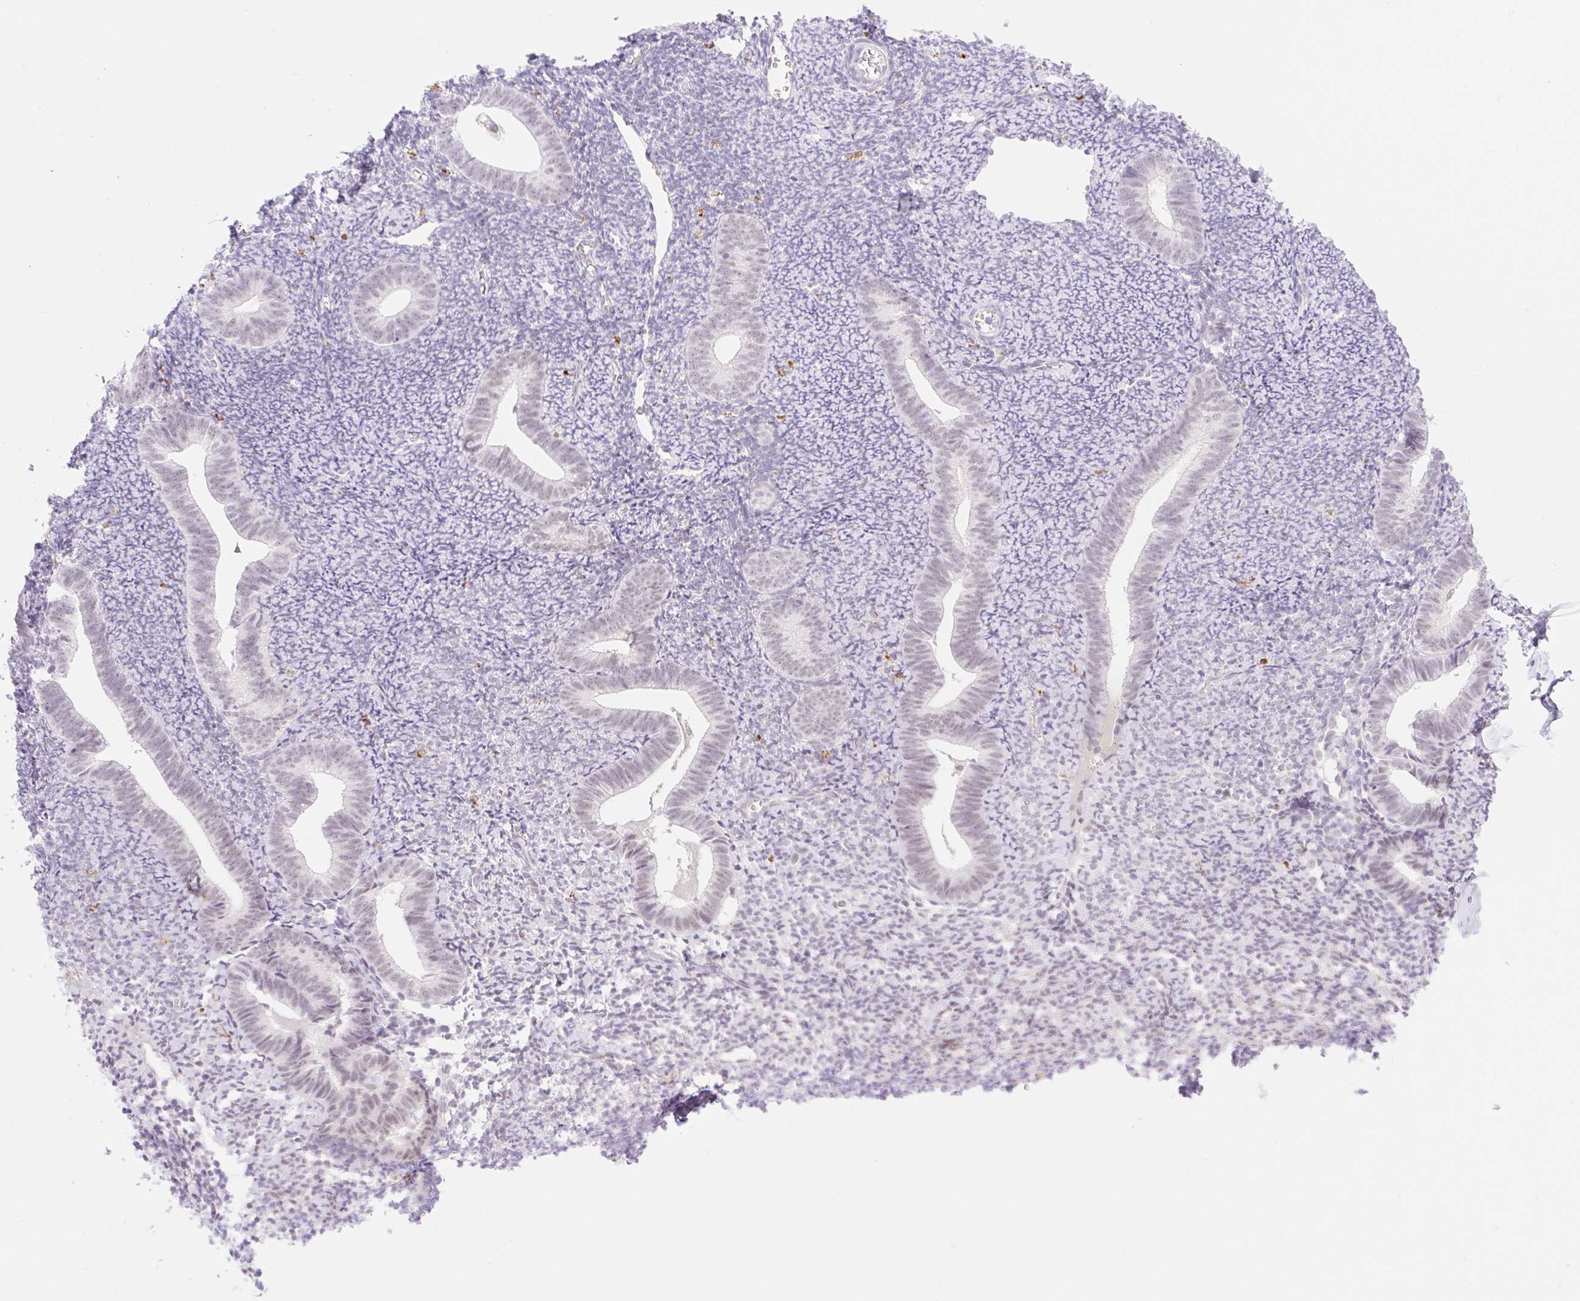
{"staining": {"intensity": "weak", "quantity": "25%-75%", "location": "nuclear"}, "tissue": "endometrium", "cell_type": "Cells in endometrial stroma", "image_type": "normal", "snomed": [{"axis": "morphology", "description": "Normal tissue, NOS"}, {"axis": "topography", "description": "Endometrium"}], "caption": "Immunohistochemical staining of unremarkable human endometrium shows weak nuclear protein positivity in about 25%-75% of cells in endometrial stroma.", "gene": "PALM3", "patient": {"sex": "female", "age": 39}}